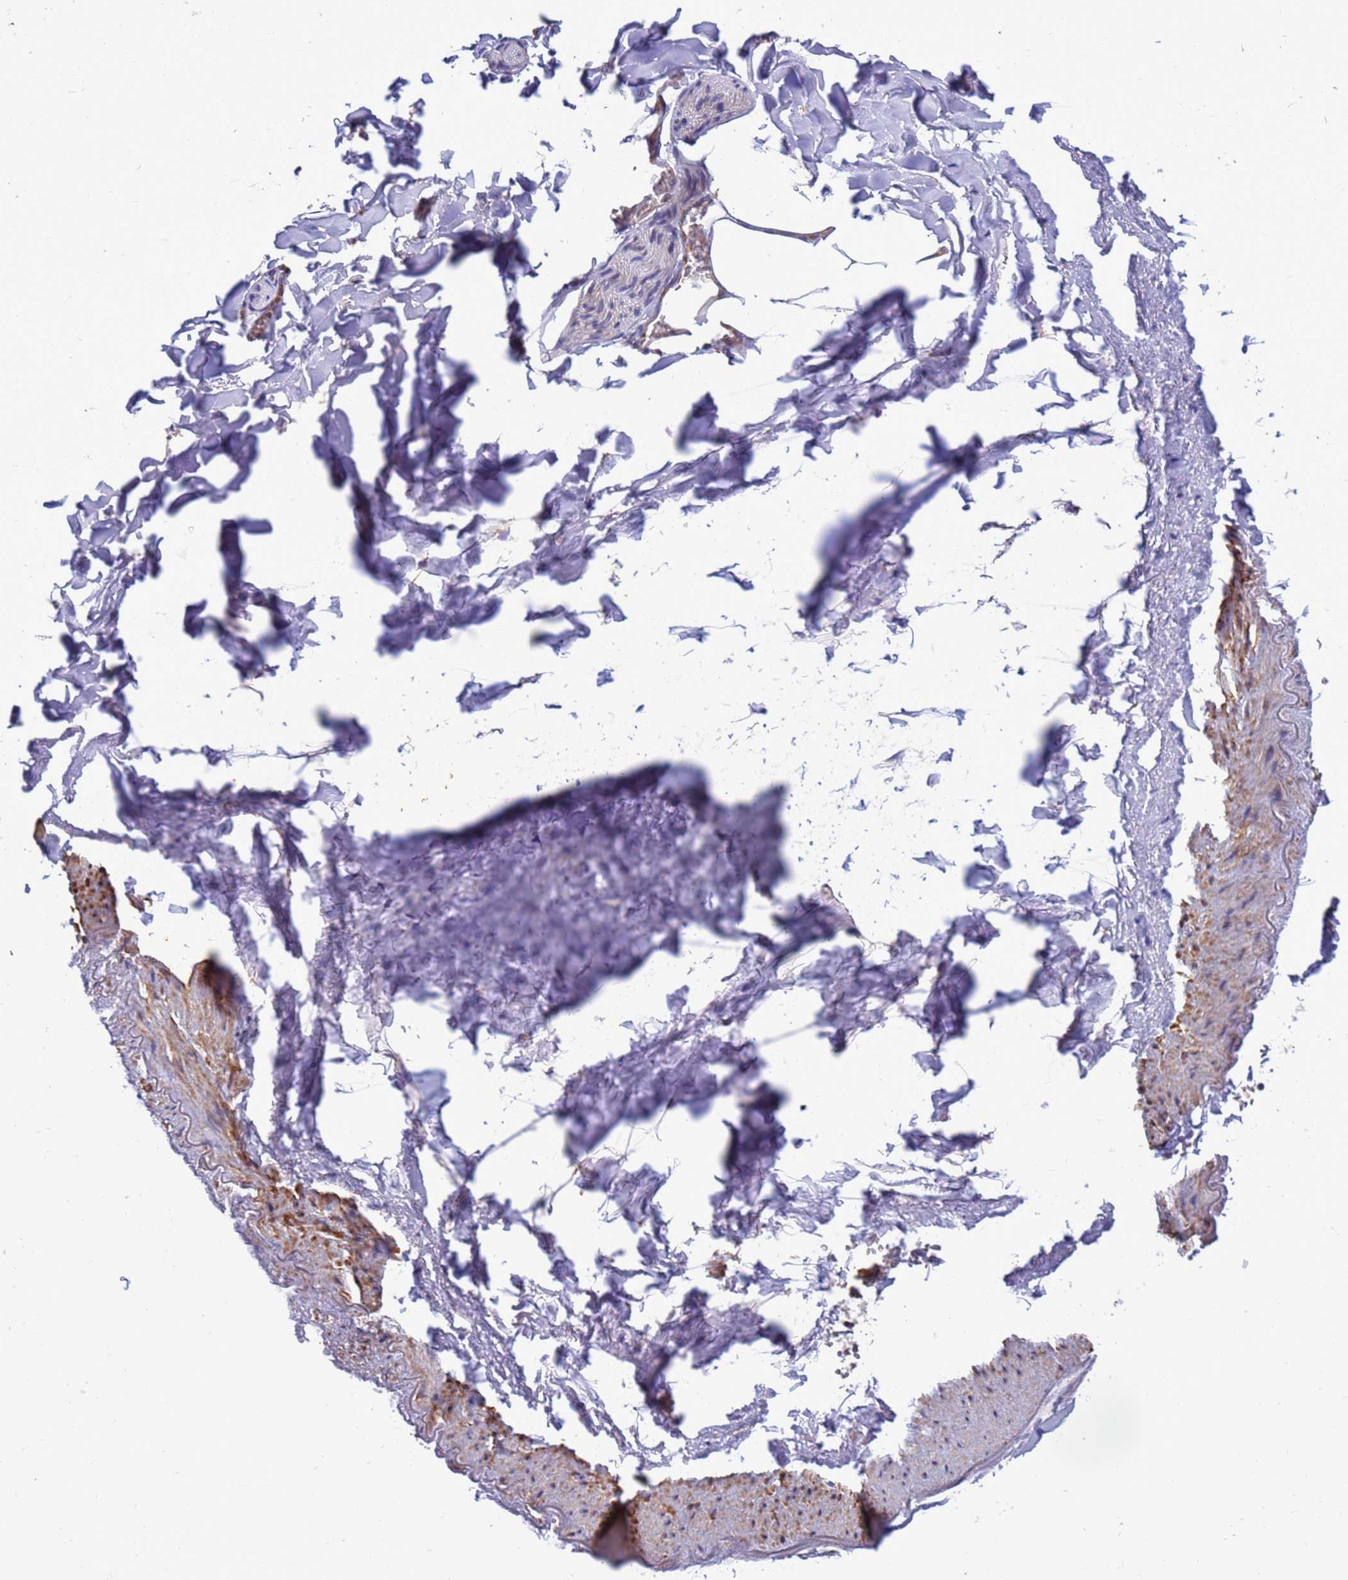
{"staining": {"intensity": "negative", "quantity": "none", "location": "none"}, "tissue": "adipose tissue", "cell_type": "Adipocytes", "image_type": "normal", "snomed": [{"axis": "morphology", "description": "Normal tissue, NOS"}, {"axis": "topography", "description": "Gallbladder"}, {"axis": "topography", "description": "Peripheral nerve tissue"}], "caption": "Adipose tissue stained for a protein using IHC shows no staining adipocytes.", "gene": "ZC3HAV1", "patient": {"sex": "male", "age": 38}}